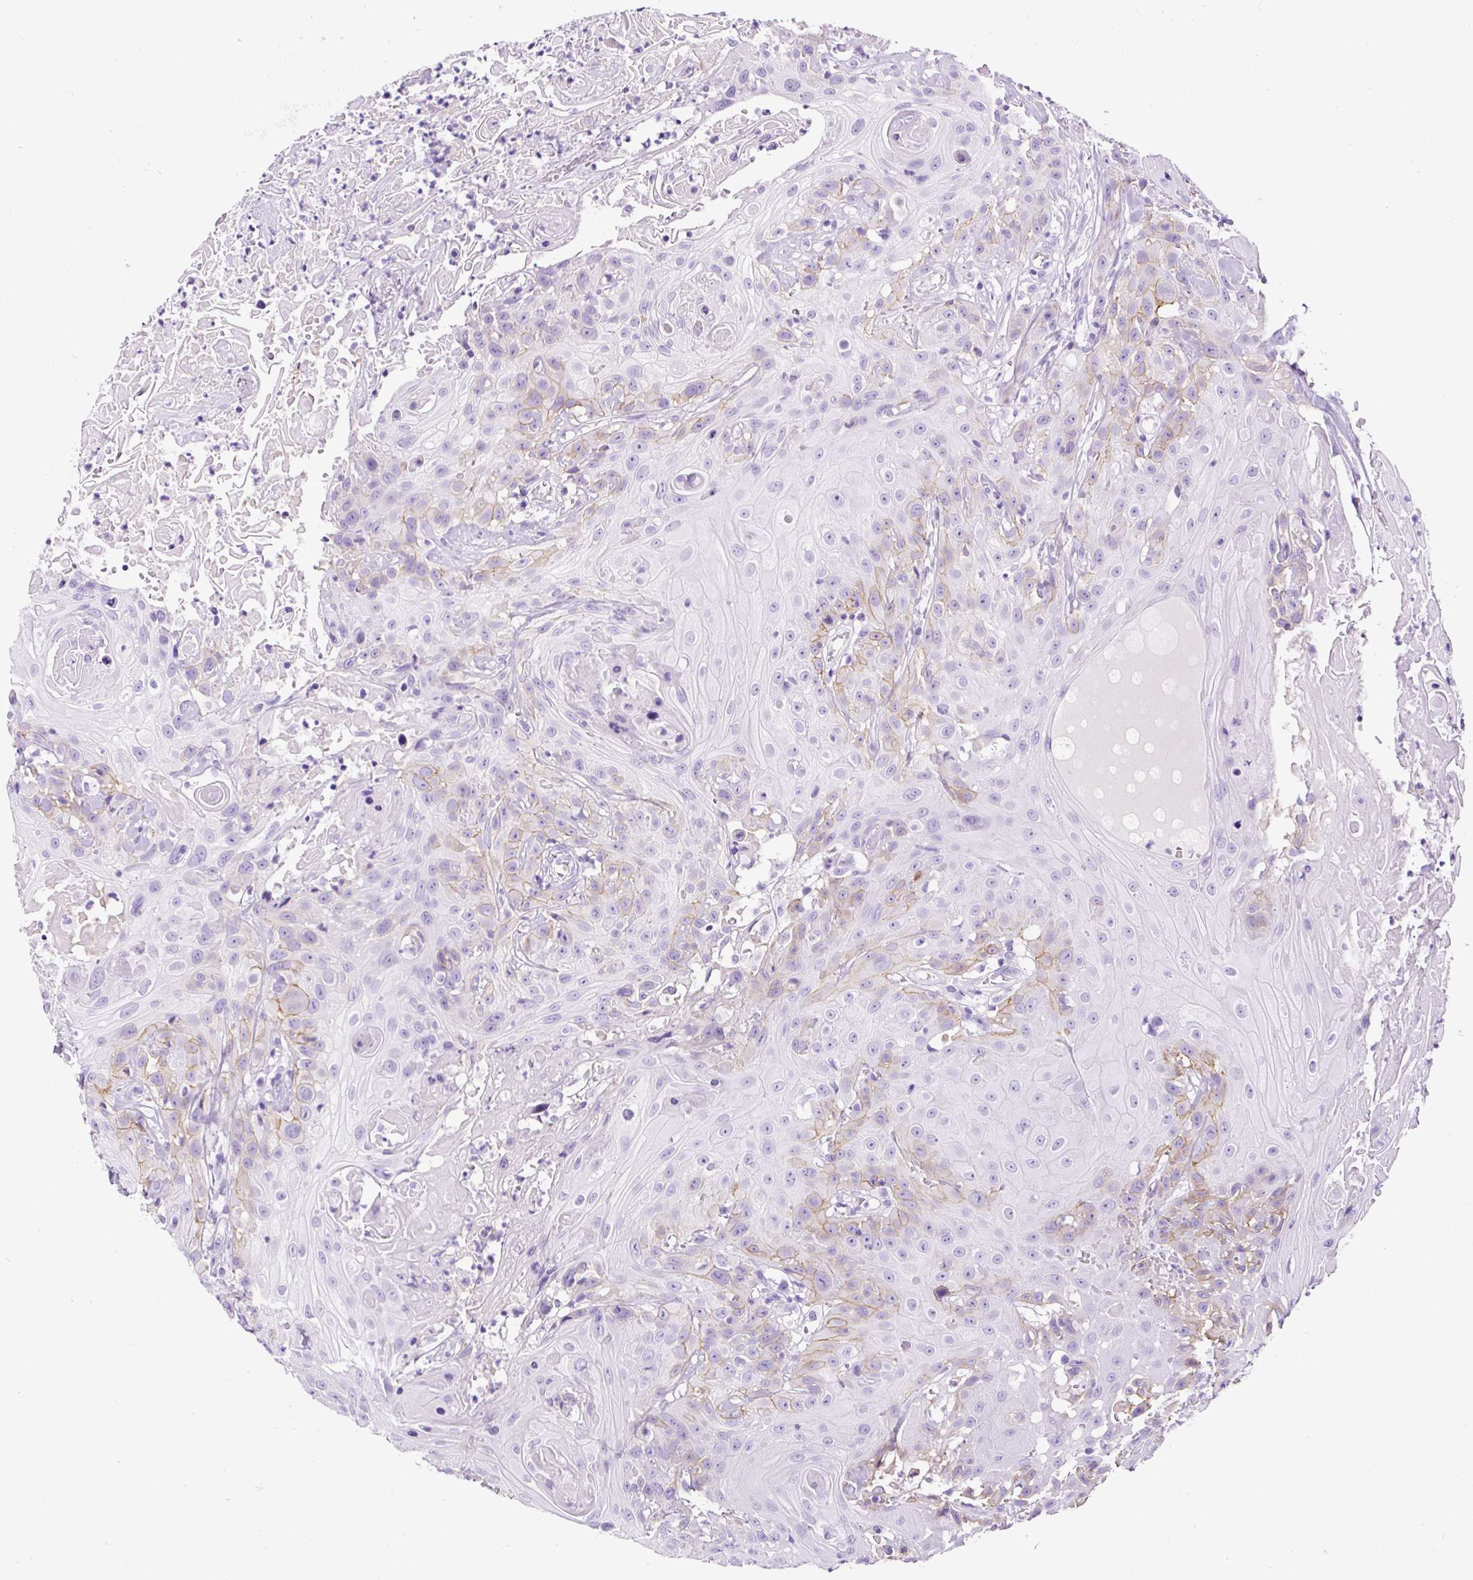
{"staining": {"intensity": "weak", "quantity": "<25%", "location": "cytoplasmic/membranous"}, "tissue": "head and neck cancer", "cell_type": "Tumor cells", "image_type": "cancer", "snomed": [{"axis": "morphology", "description": "Squamous cell carcinoma, NOS"}, {"axis": "topography", "description": "Skin"}, {"axis": "topography", "description": "Head-Neck"}], "caption": "High power microscopy image of an immunohistochemistry (IHC) micrograph of squamous cell carcinoma (head and neck), revealing no significant positivity in tumor cells.", "gene": "PDIA2", "patient": {"sex": "male", "age": 80}}